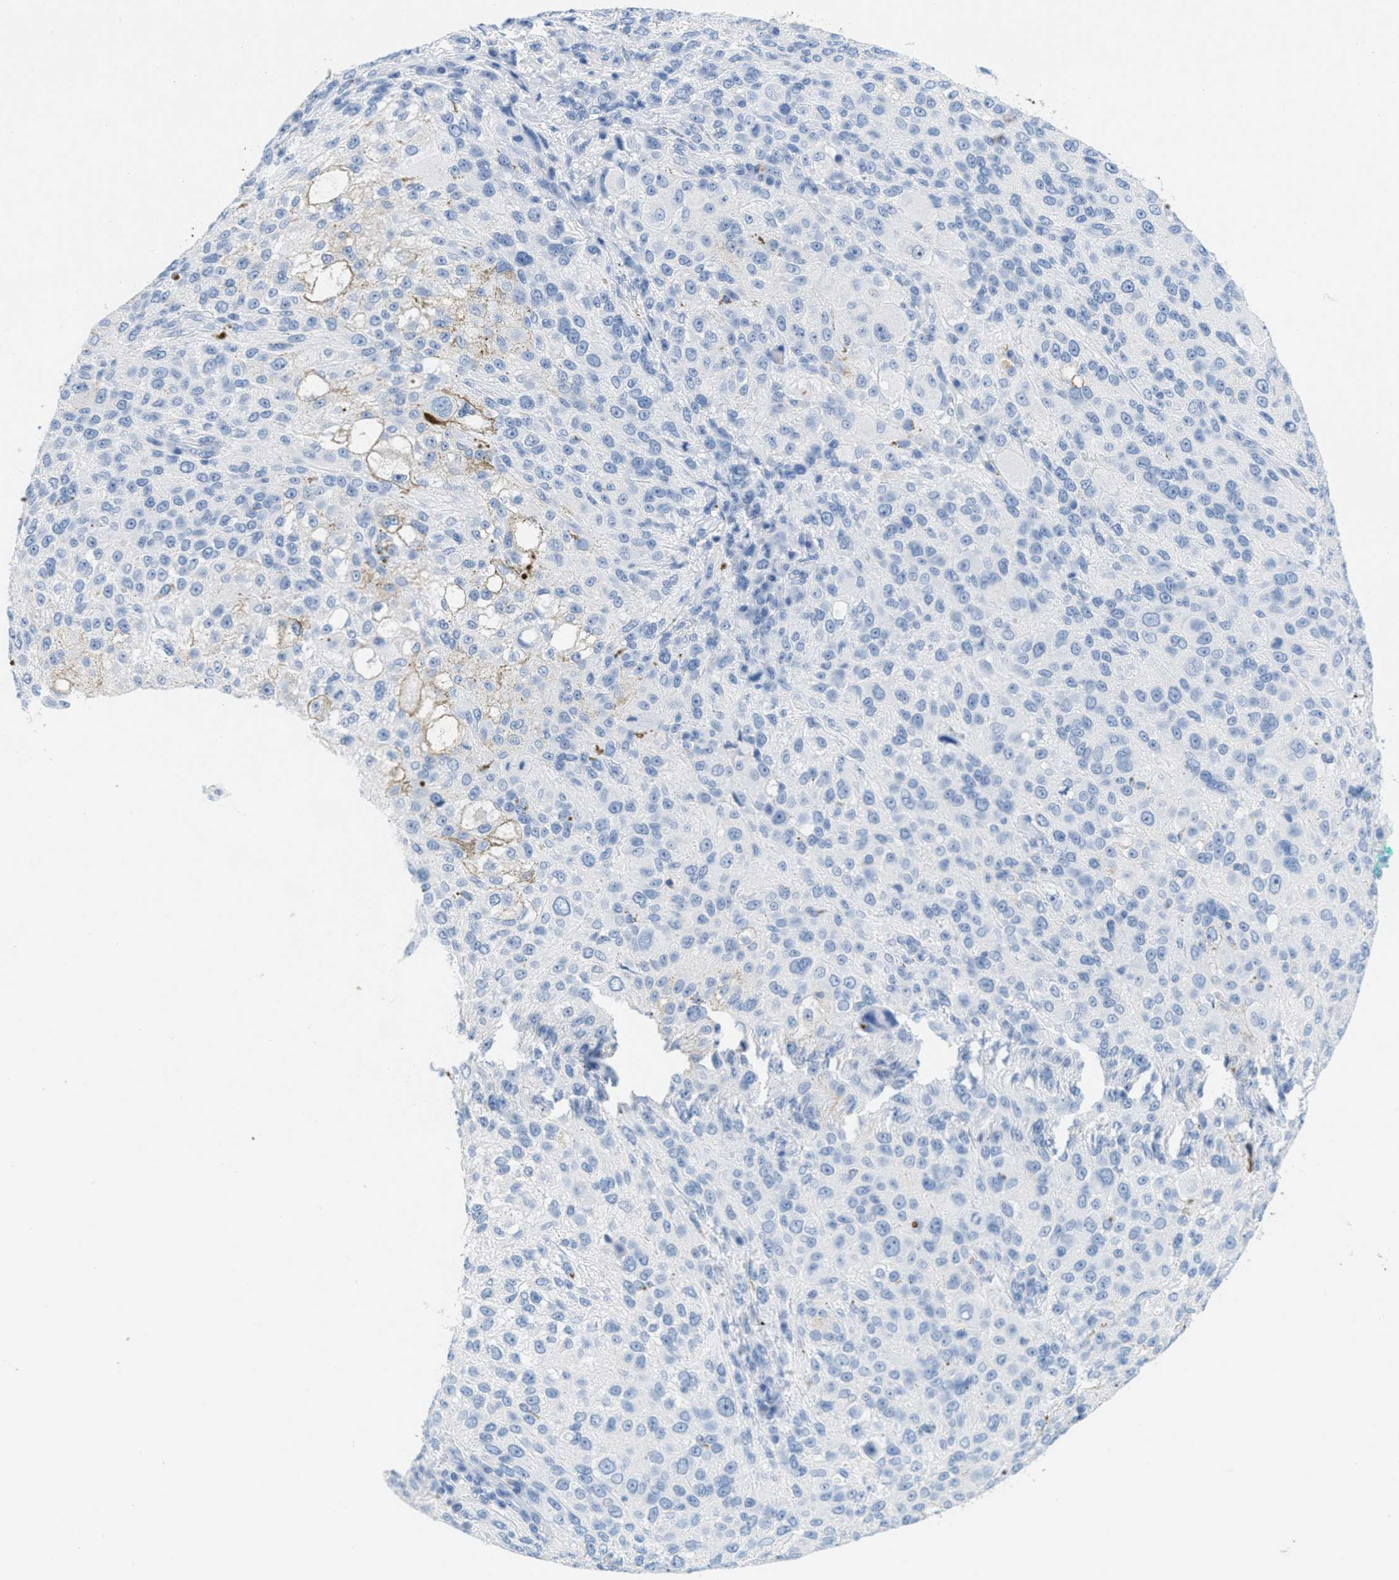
{"staining": {"intensity": "negative", "quantity": "none", "location": "none"}, "tissue": "melanoma", "cell_type": "Tumor cells", "image_type": "cancer", "snomed": [{"axis": "morphology", "description": "Necrosis, NOS"}, {"axis": "morphology", "description": "Malignant melanoma, NOS"}, {"axis": "topography", "description": "Skin"}], "caption": "Immunohistochemical staining of melanoma reveals no significant staining in tumor cells.", "gene": "GPM6A", "patient": {"sex": "female", "age": 87}}